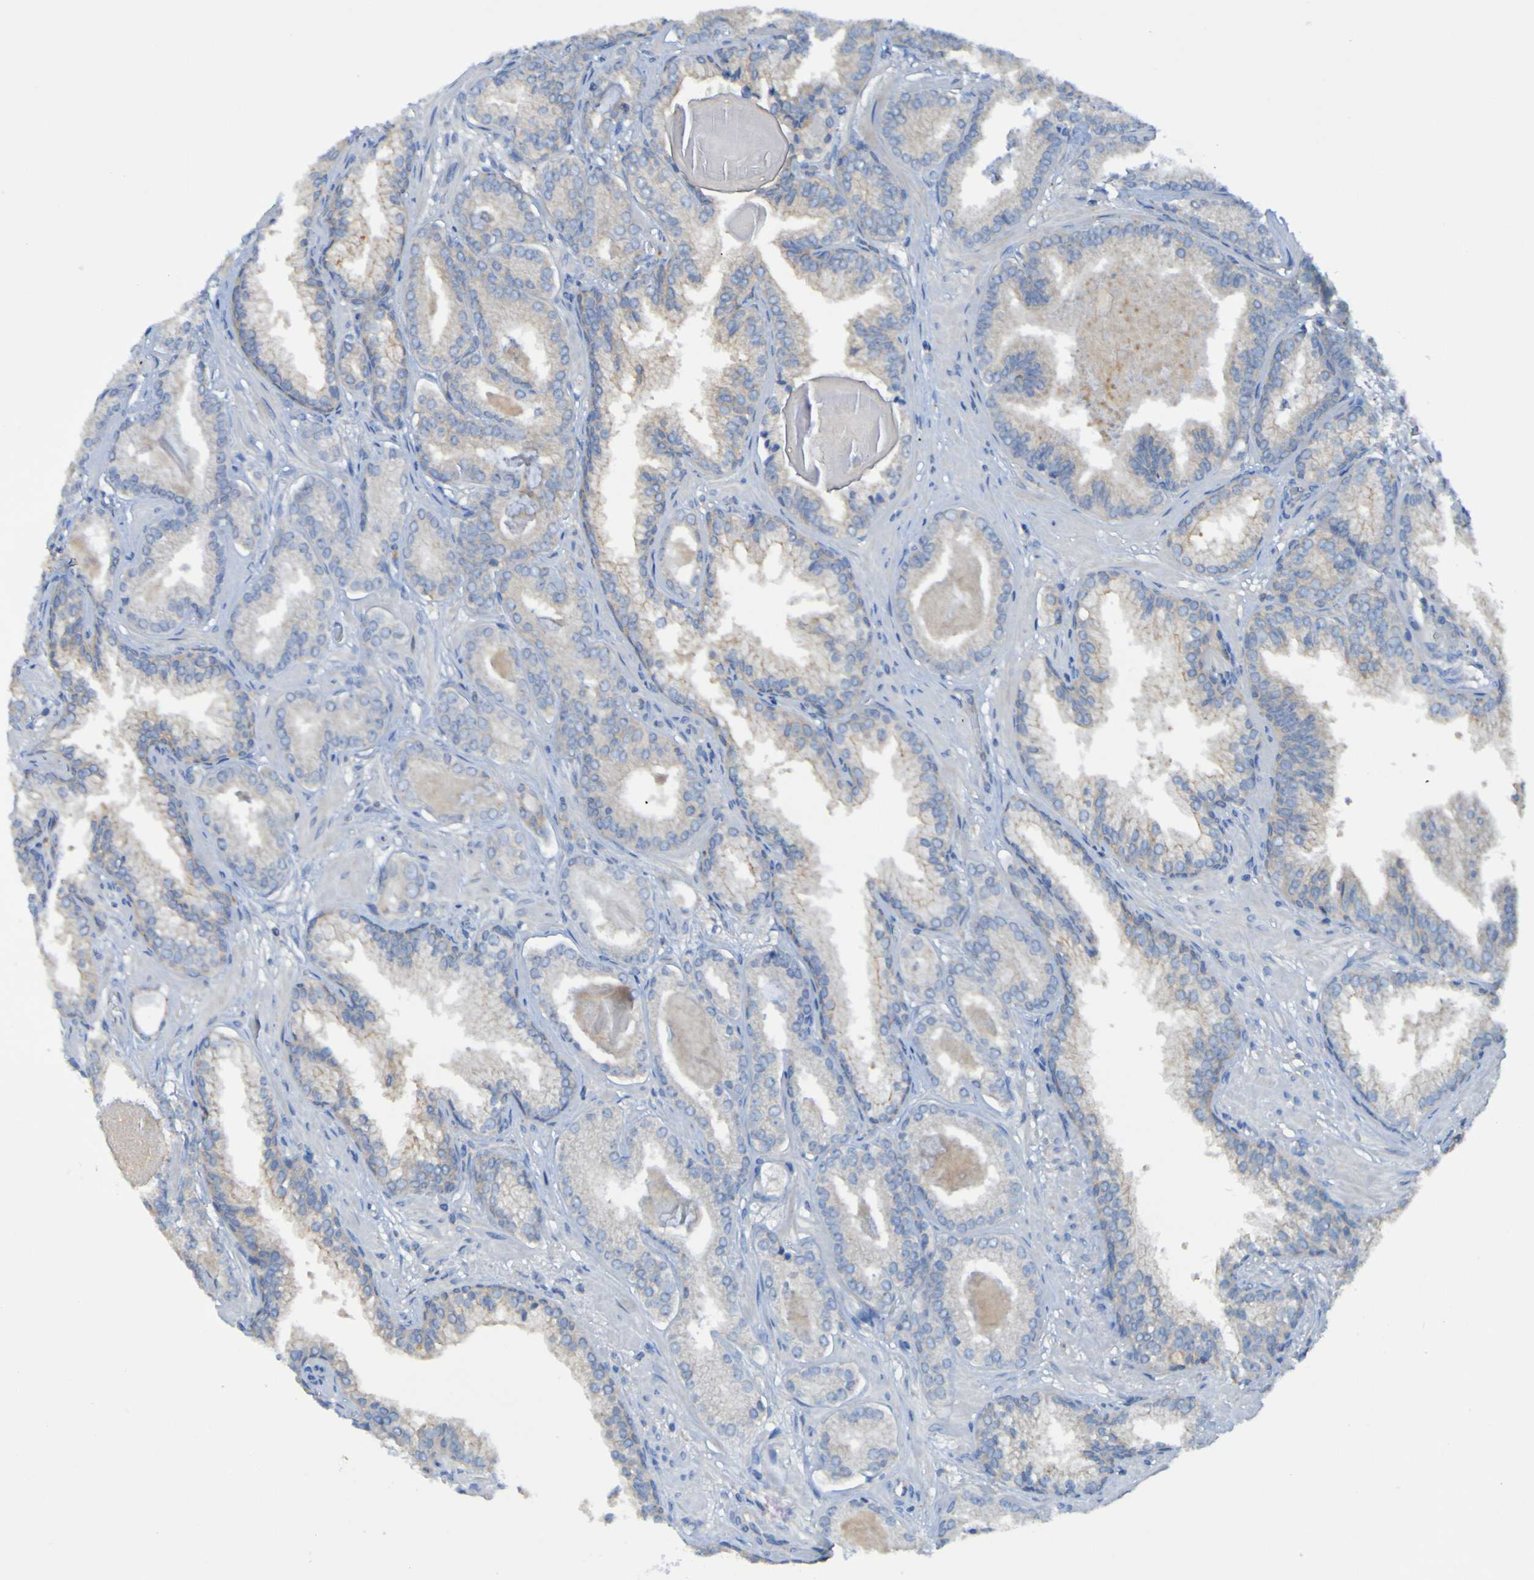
{"staining": {"intensity": "weak", "quantity": "<25%", "location": "cytoplasmic/membranous"}, "tissue": "prostate cancer", "cell_type": "Tumor cells", "image_type": "cancer", "snomed": [{"axis": "morphology", "description": "Adenocarcinoma, Low grade"}, {"axis": "topography", "description": "Prostate"}], "caption": "The immunohistochemistry histopathology image has no significant positivity in tumor cells of prostate cancer (low-grade adenocarcinoma) tissue. The staining was performed using DAB (3,3'-diaminobenzidine) to visualize the protein expression in brown, while the nuclei were stained in blue with hematoxylin (Magnification: 20x).", "gene": "ARHGEF16", "patient": {"sex": "male", "age": 59}}